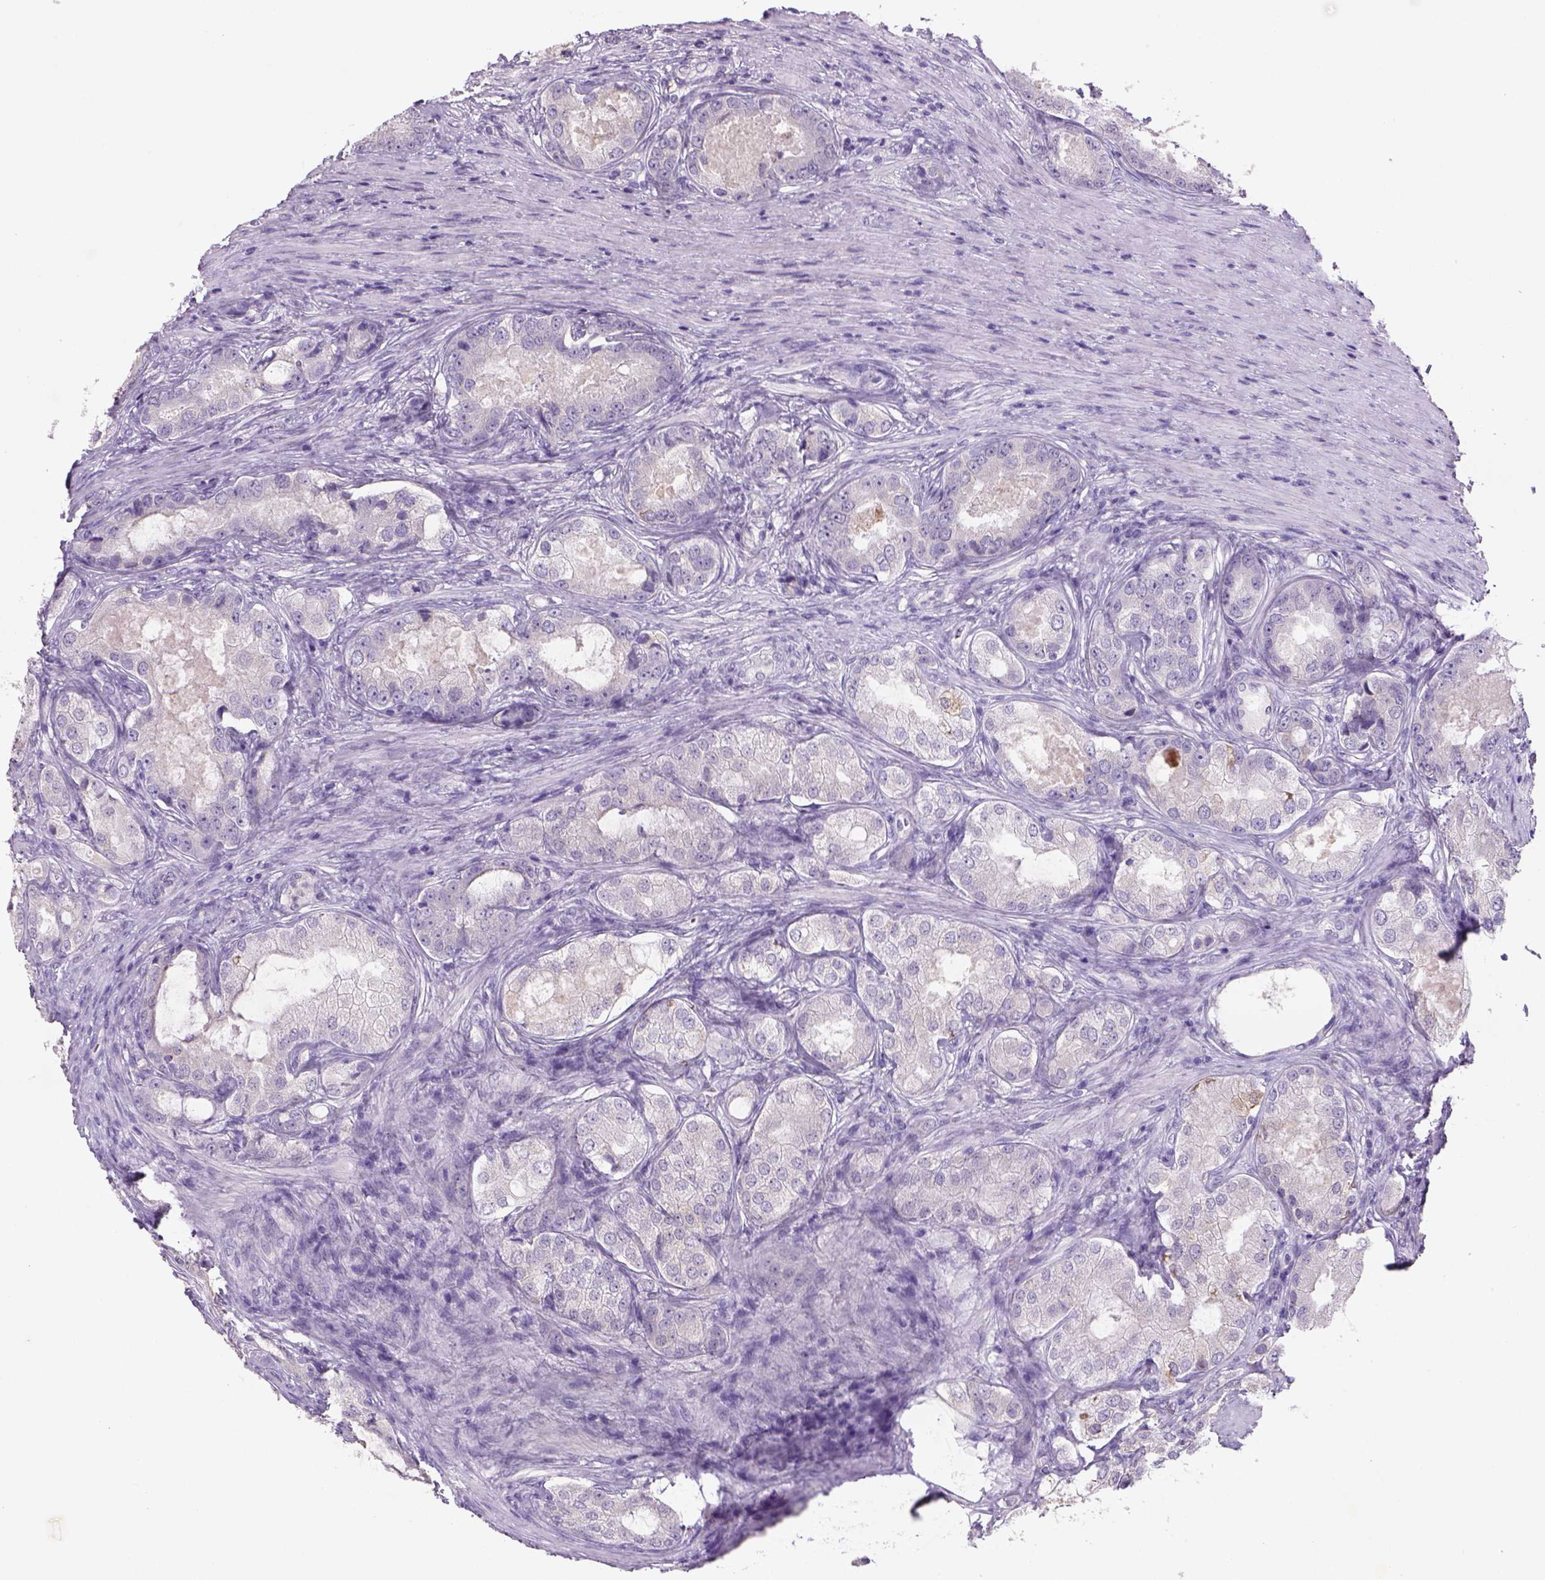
{"staining": {"intensity": "negative", "quantity": "none", "location": "none"}, "tissue": "prostate cancer", "cell_type": "Tumor cells", "image_type": "cancer", "snomed": [{"axis": "morphology", "description": "Adenocarcinoma, Low grade"}, {"axis": "topography", "description": "Prostate"}], "caption": "A photomicrograph of prostate cancer stained for a protein shows no brown staining in tumor cells.", "gene": "NAALAD2", "patient": {"sex": "male", "age": 68}}